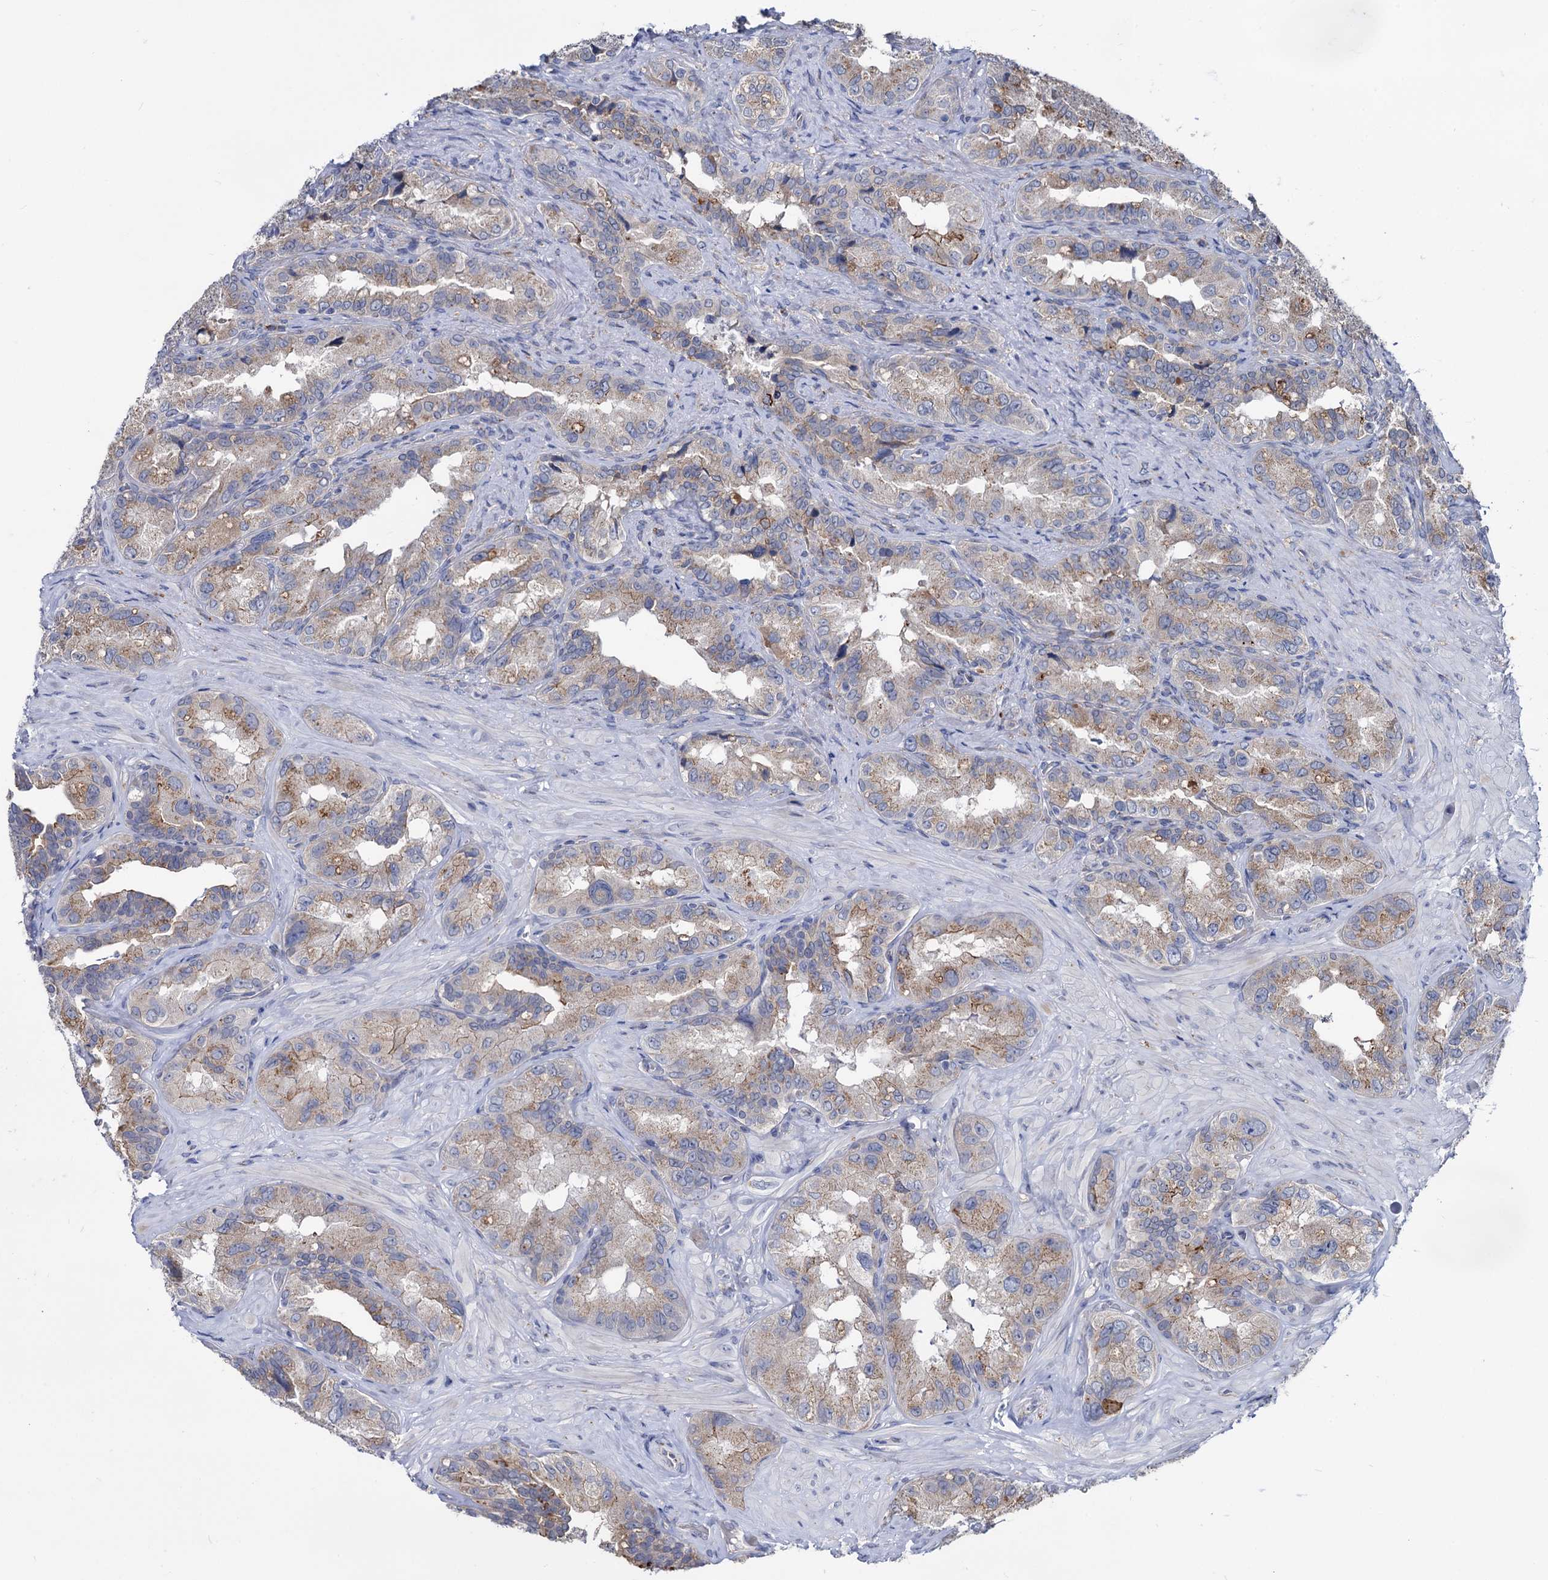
{"staining": {"intensity": "weak", "quantity": "25%-75%", "location": "cytoplasmic/membranous"}, "tissue": "seminal vesicle", "cell_type": "Glandular cells", "image_type": "normal", "snomed": [{"axis": "morphology", "description": "Normal tissue, NOS"}, {"axis": "topography", "description": "Seminal veicle"}, {"axis": "topography", "description": "Peripheral nerve tissue"}], "caption": "The immunohistochemical stain shows weak cytoplasmic/membranous staining in glandular cells of benign seminal vesicle. The protein of interest is stained brown, and the nuclei are stained in blue (DAB (3,3'-diaminobenzidine) IHC with brightfield microscopy, high magnification).", "gene": "SMAGP", "patient": {"sex": "male", "age": 67}}